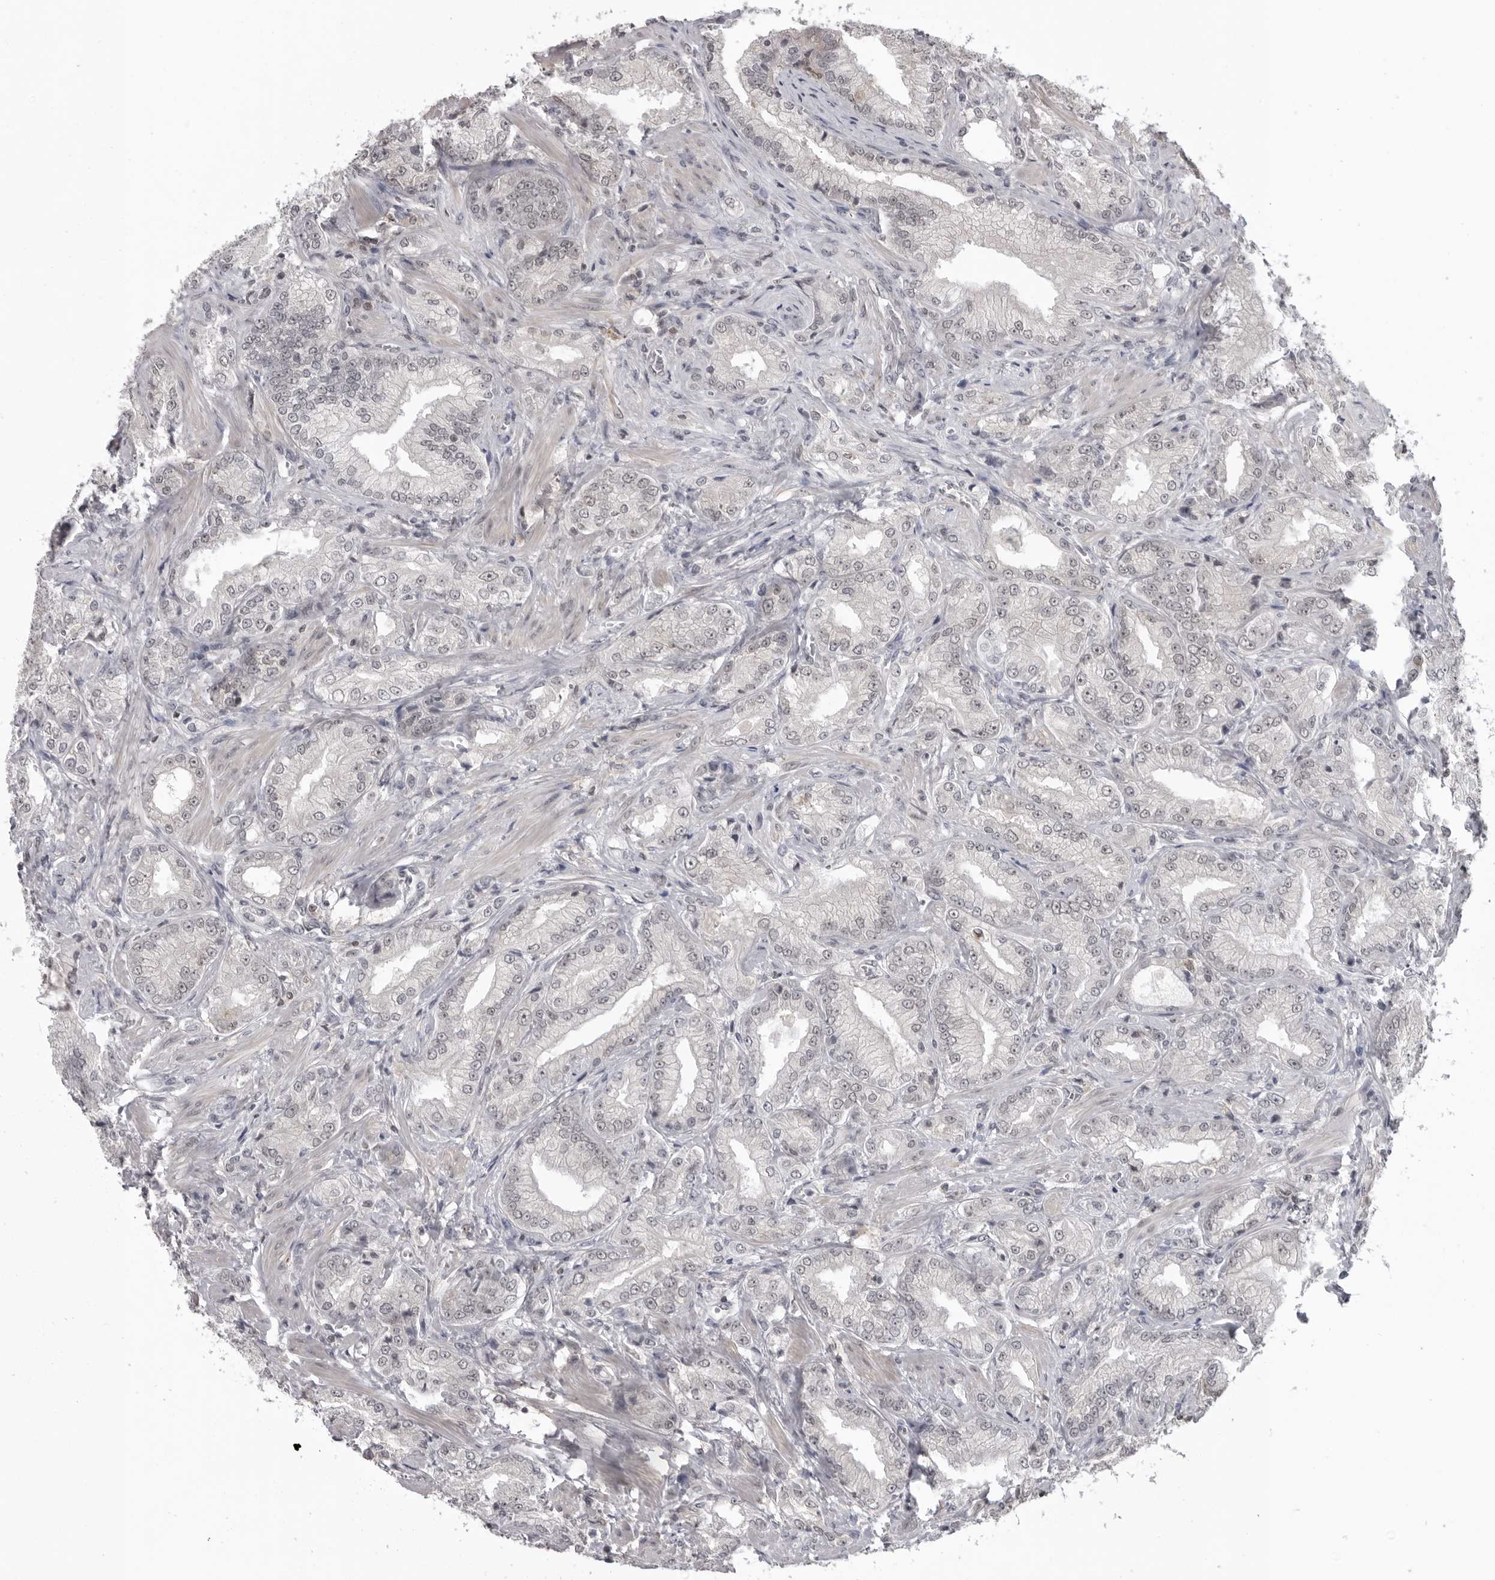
{"staining": {"intensity": "negative", "quantity": "none", "location": "none"}, "tissue": "prostate cancer", "cell_type": "Tumor cells", "image_type": "cancer", "snomed": [{"axis": "morphology", "description": "Adenocarcinoma, Low grade"}, {"axis": "topography", "description": "Prostate"}], "caption": "The immunohistochemistry image has no significant positivity in tumor cells of prostate cancer (adenocarcinoma (low-grade)) tissue.", "gene": "PDCL3", "patient": {"sex": "male", "age": 62}}